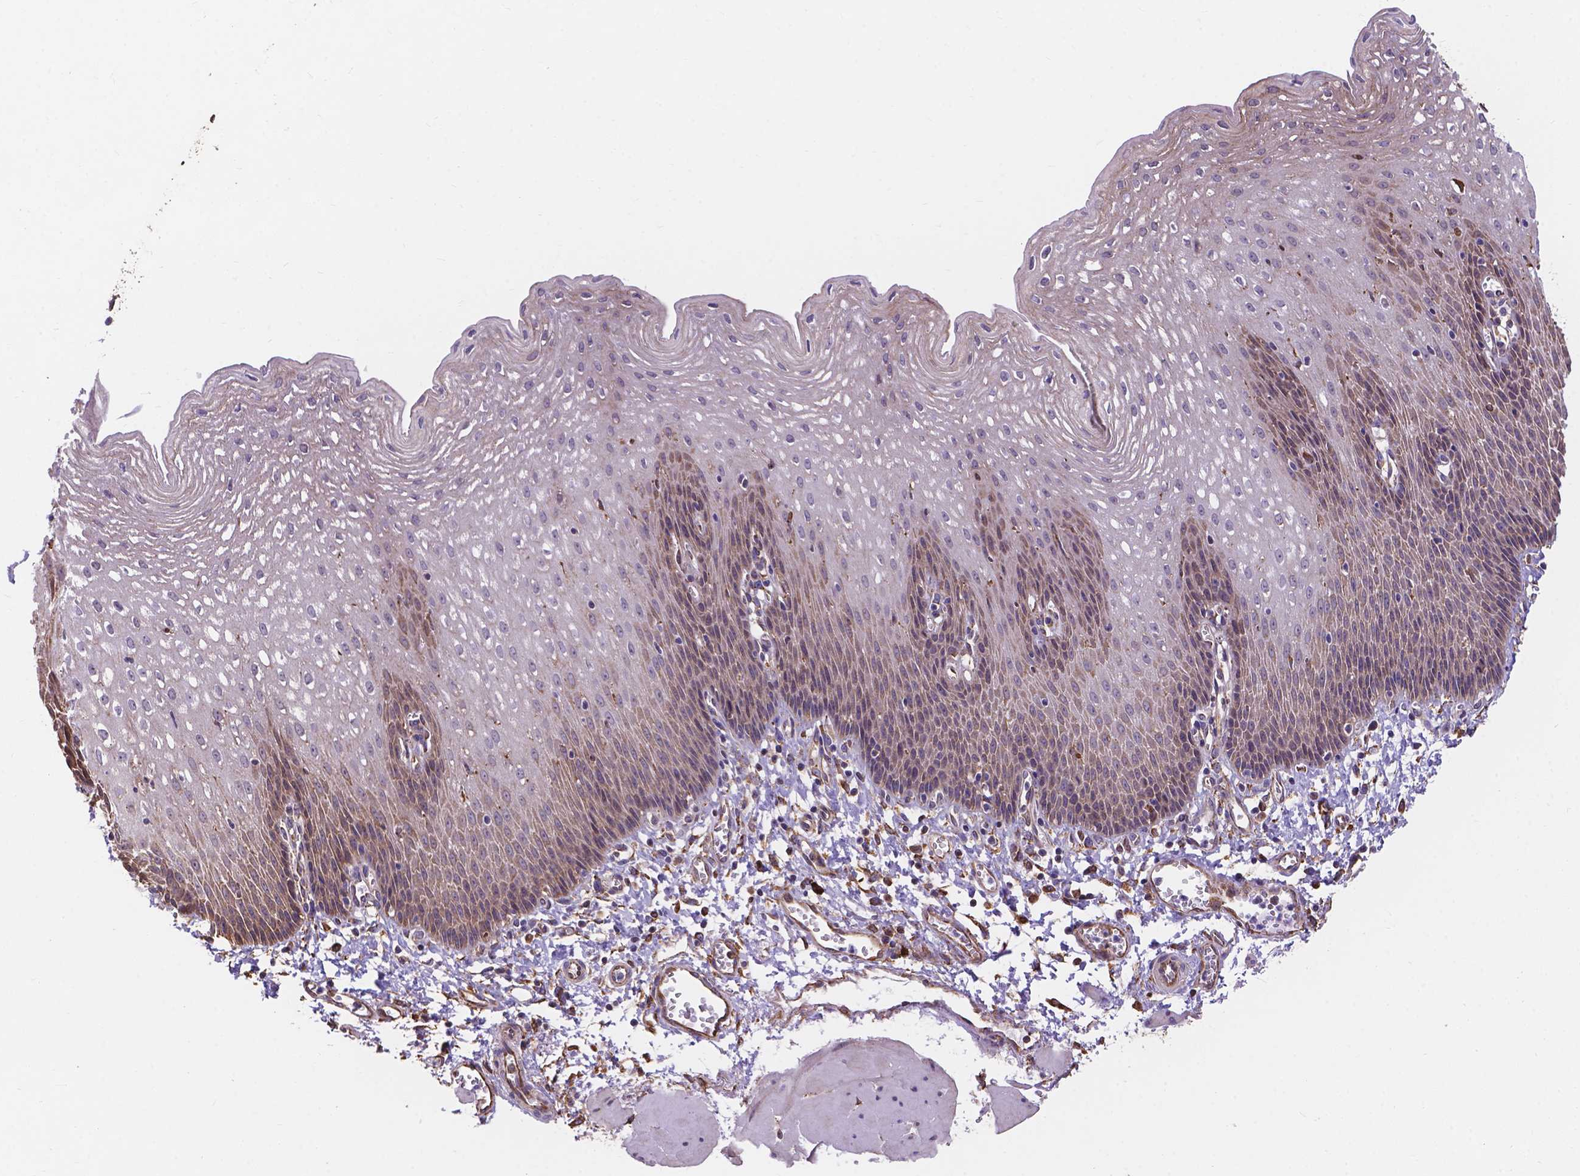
{"staining": {"intensity": "weak", "quantity": "<25%", "location": "cytoplasmic/membranous"}, "tissue": "esophagus", "cell_type": "Squamous epithelial cells", "image_type": "normal", "snomed": [{"axis": "morphology", "description": "Normal tissue, NOS"}, {"axis": "topography", "description": "Esophagus"}], "caption": "Normal esophagus was stained to show a protein in brown. There is no significant staining in squamous epithelial cells. Brightfield microscopy of immunohistochemistry stained with DAB (3,3'-diaminobenzidine) (brown) and hematoxylin (blue), captured at high magnification.", "gene": "IPO11", "patient": {"sex": "female", "age": 64}}